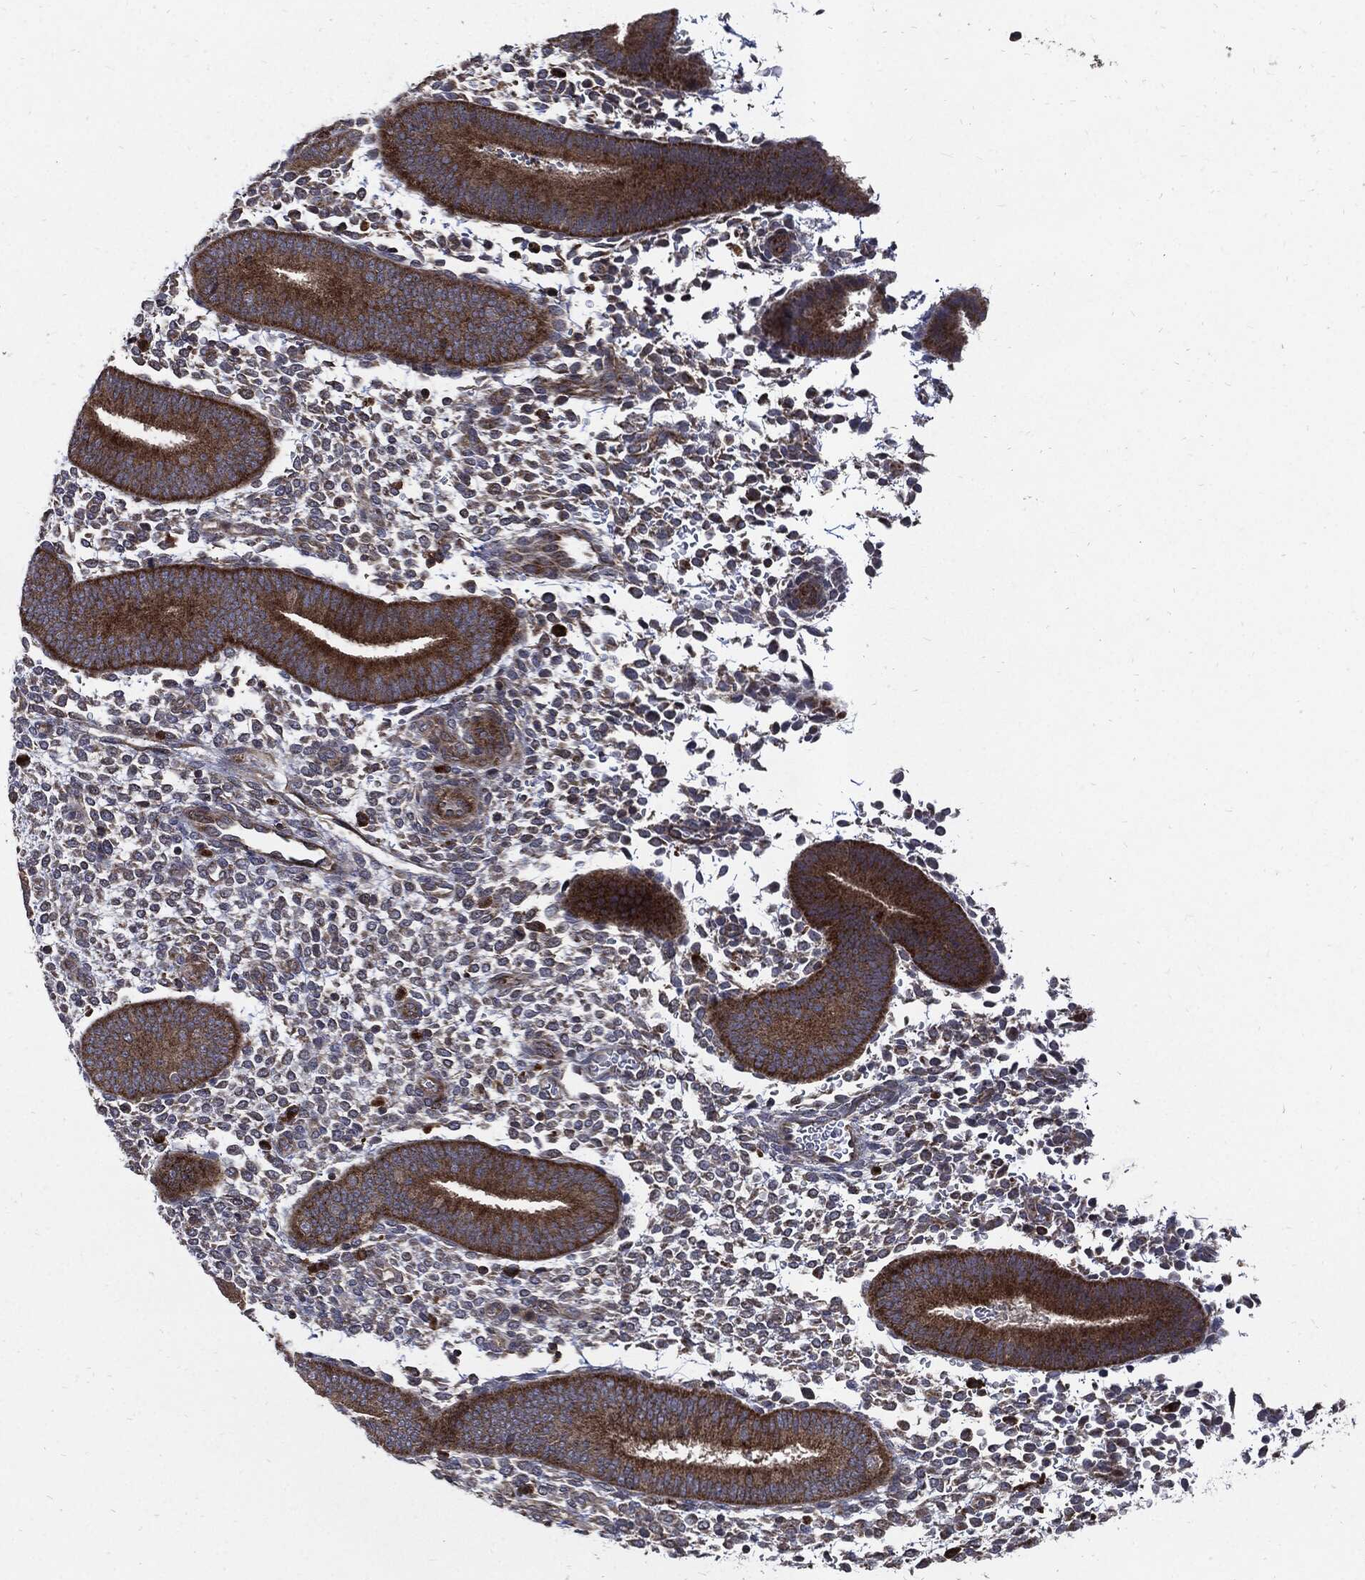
{"staining": {"intensity": "moderate", "quantity": "<25%", "location": "cytoplasmic/membranous"}, "tissue": "endometrium", "cell_type": "Cells in endometrial stroma", "image_type": "normal", "snomed": [{"axis": "morphology", "description": "Normal tissue, NOS"}, {"axis": "topography", "description": "Endometrium"}], "caption": "High-magnification brightfield microscopy of unremarkable endometrium stained with DAB (brown) and counterstained with hematoxylin (blue). cells in endometrial stroma exhibit moderate cytoplasmic/membranous staining is identified in approximately<25% of cells.", "gene": "SLC31A2", "patient": {"sex": "female", "age": 39}}